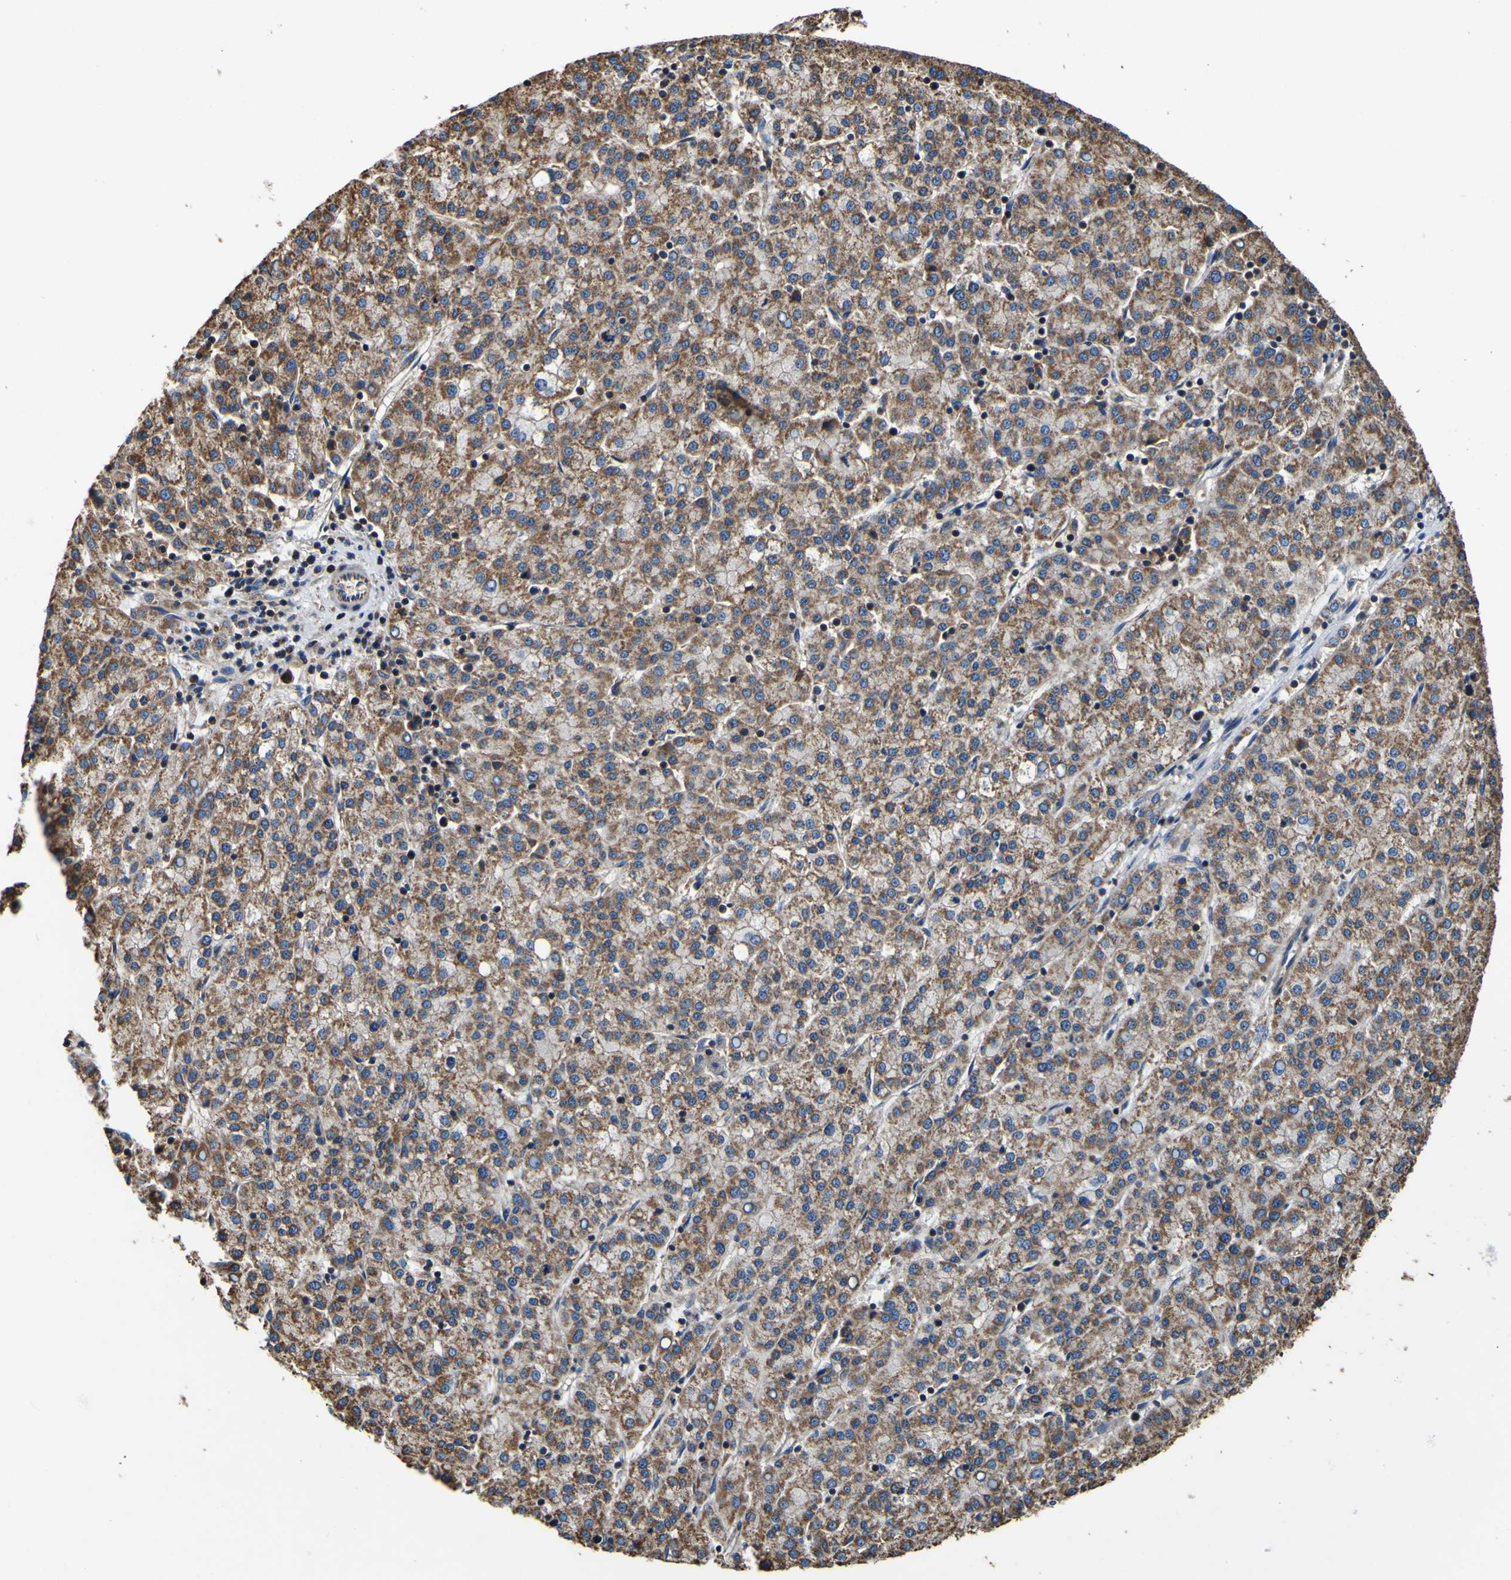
{"staining": {"intensity": "moderate", "quantity": ">75%", "location": "cytoplasmic/membranous"}, "tissue": "liver cancer", "cell_type": "Tumor cells", "image_type": "cancer", "snomed": [{"axis": "morphology", "description": "Carcinoma, Hepatocellular, NOS"}, {"axis": "topography", "description": "Liver"}], "caption": "Protein expression by IHC displays moderate cytoplasmic/membranous staining in approximately >75% of tumor cells in liver cancer (hepatocellular carcinoma). (IHC, brightfield microscopy, high magnification).", "gene": "INPP5A", "patient": {"sex": "female", "age": 58}}